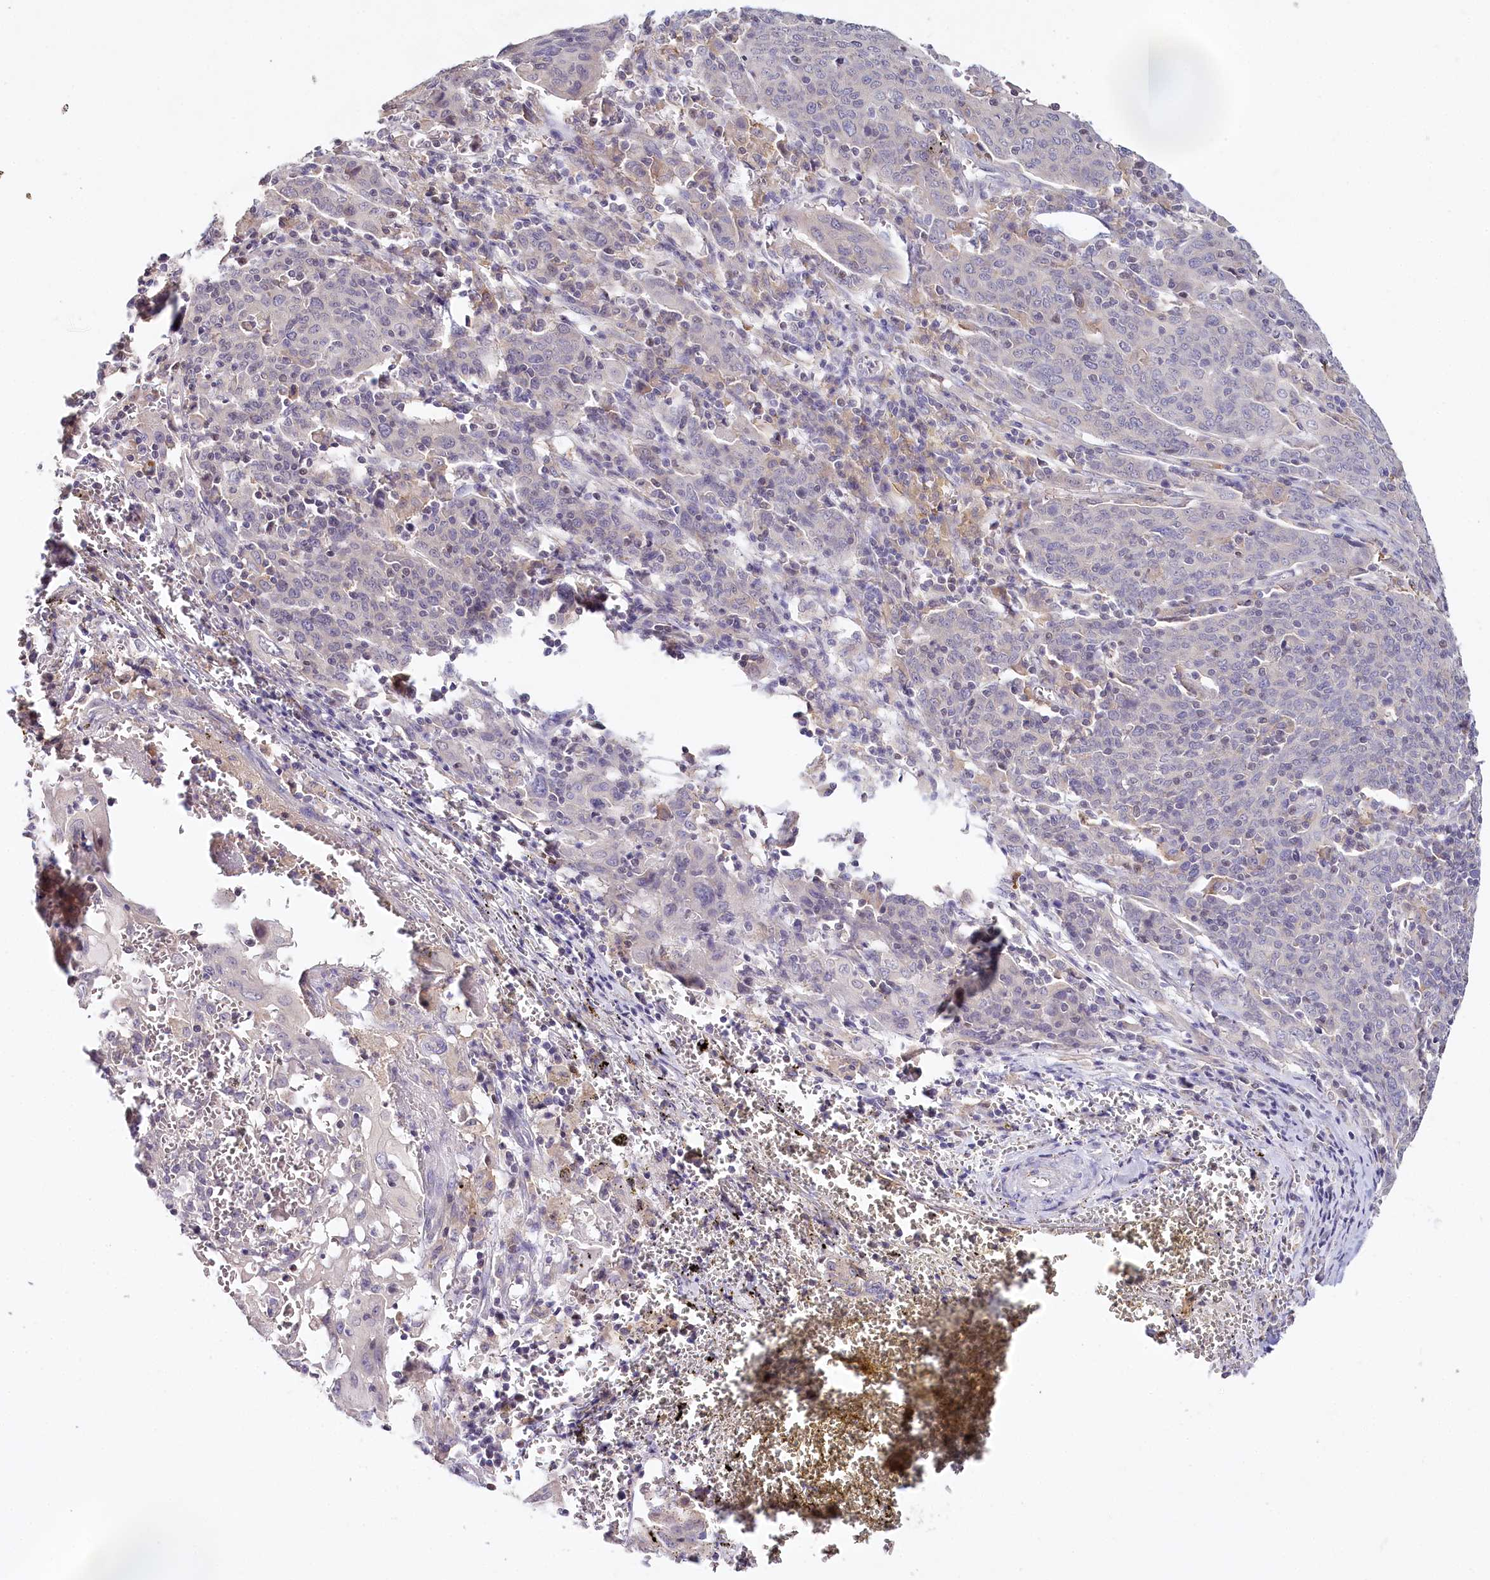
{"staining": {"intensity": "negative", "quantity": "none", "location": "none"}, "tissue": "cervical cancer", "cell_type": "Tumor cells", "image_type": "cancer", "snomed": [{"axis": "morphology", "description": "Squamous cell carcinoma, NOS"}, {"axis": "topography", "description": "Cervix"}], "caption": "Squamous cell carcinoma (cervical) stained for a protein using immunohistochemistry (IHC) exhibits no positivity tumor cells.", "gene": "DAPK1", "patient": {"sex": "female", "age": 67}}